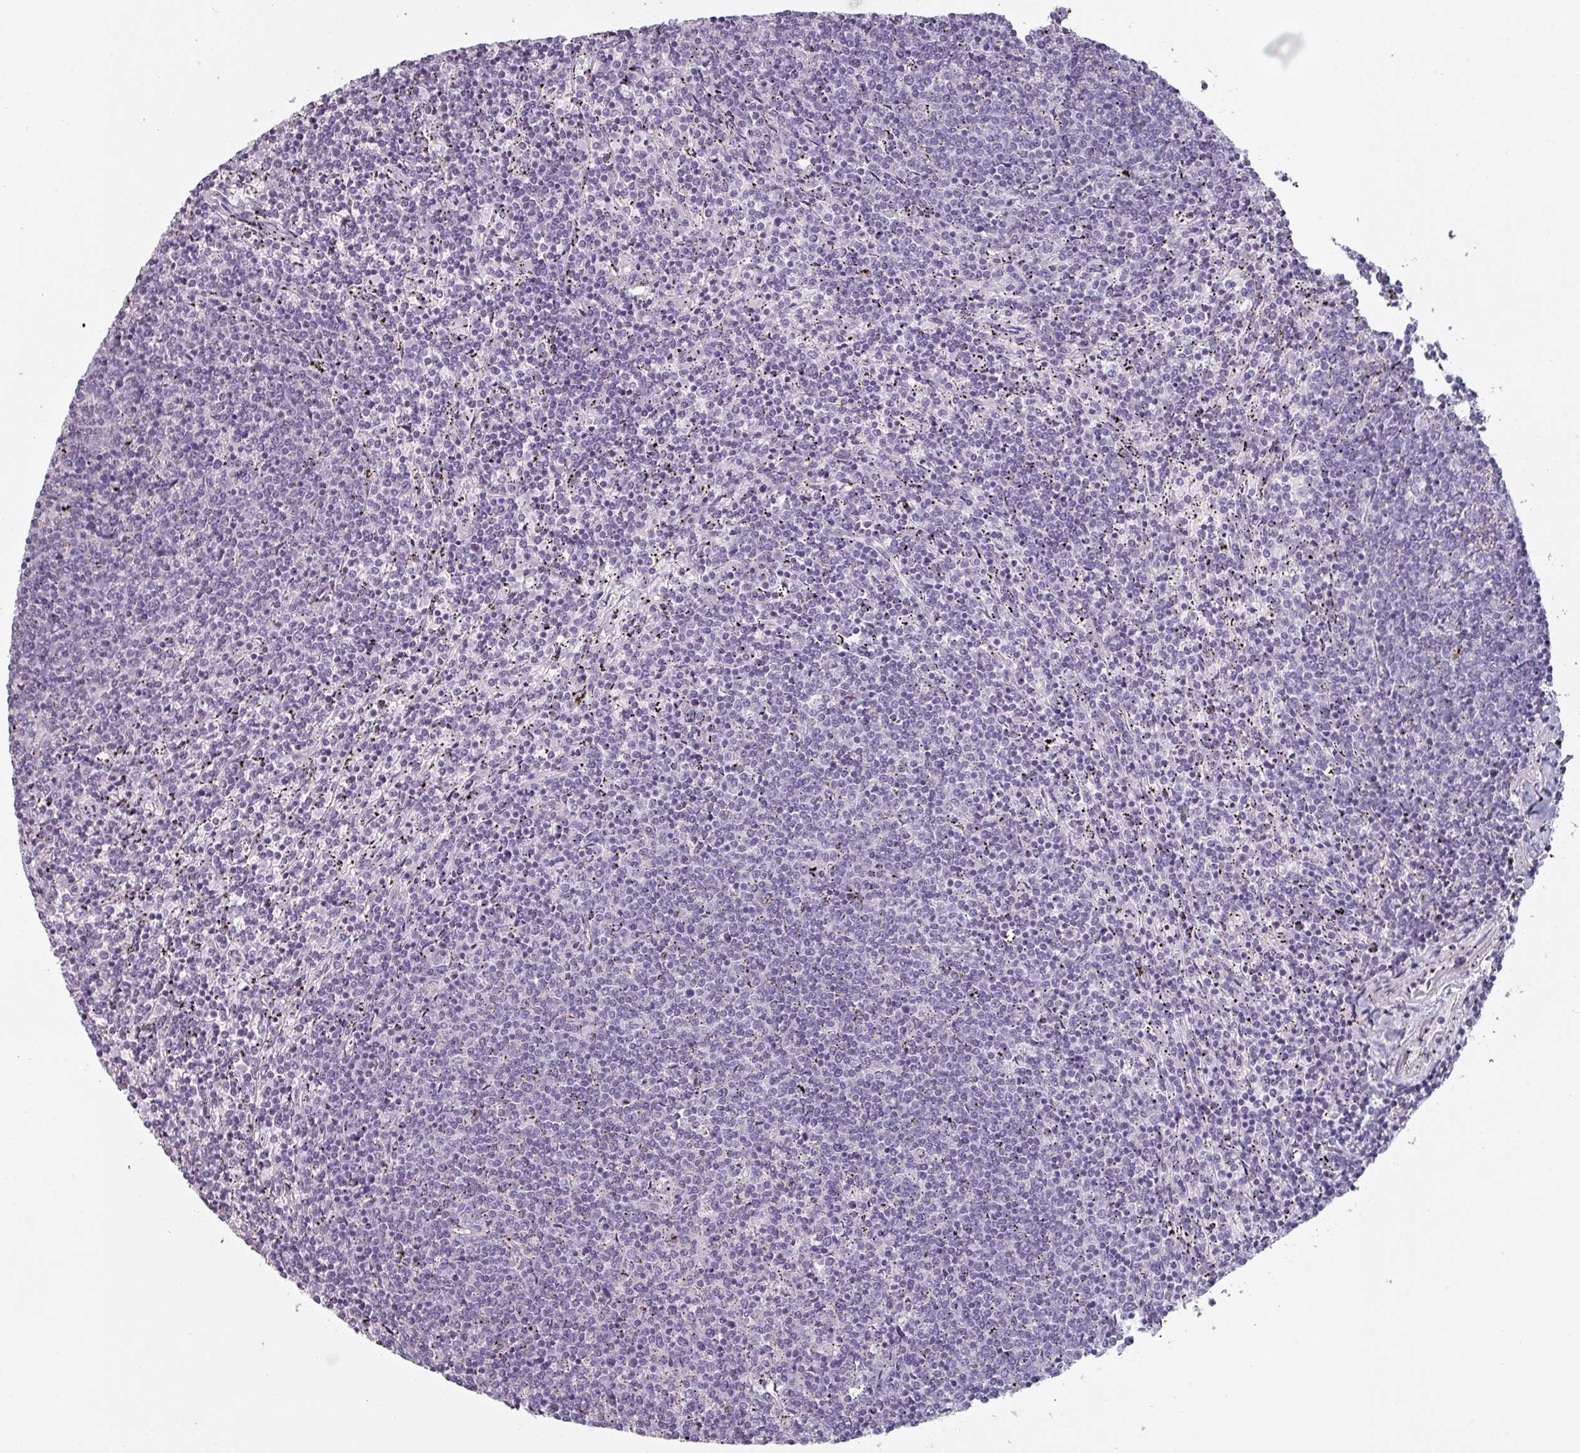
{"staining": {"intensity": "negative", "quantity": "none", "location": "none"}, "tissue": "lymphoma", "cell_type": "Tumor cells", "image_type": "cancer", "snomed": [{"axis": "morphology", "description": "Malignant lymphoma, non-Hodgkin's type, Low grade"}, {"axis": "topography", "description": "Spleen"}], "caption": "High power microscopy image of an immunohistochemistry image of lymphoma, revealing no significant staining in tumor cells. (DAB (3,3'-diaminobenzidine) immunohistochemistry (IHC), high magnification).", "gene": "SLC35G2", "patient": {"sex": "female", "age": 50}}